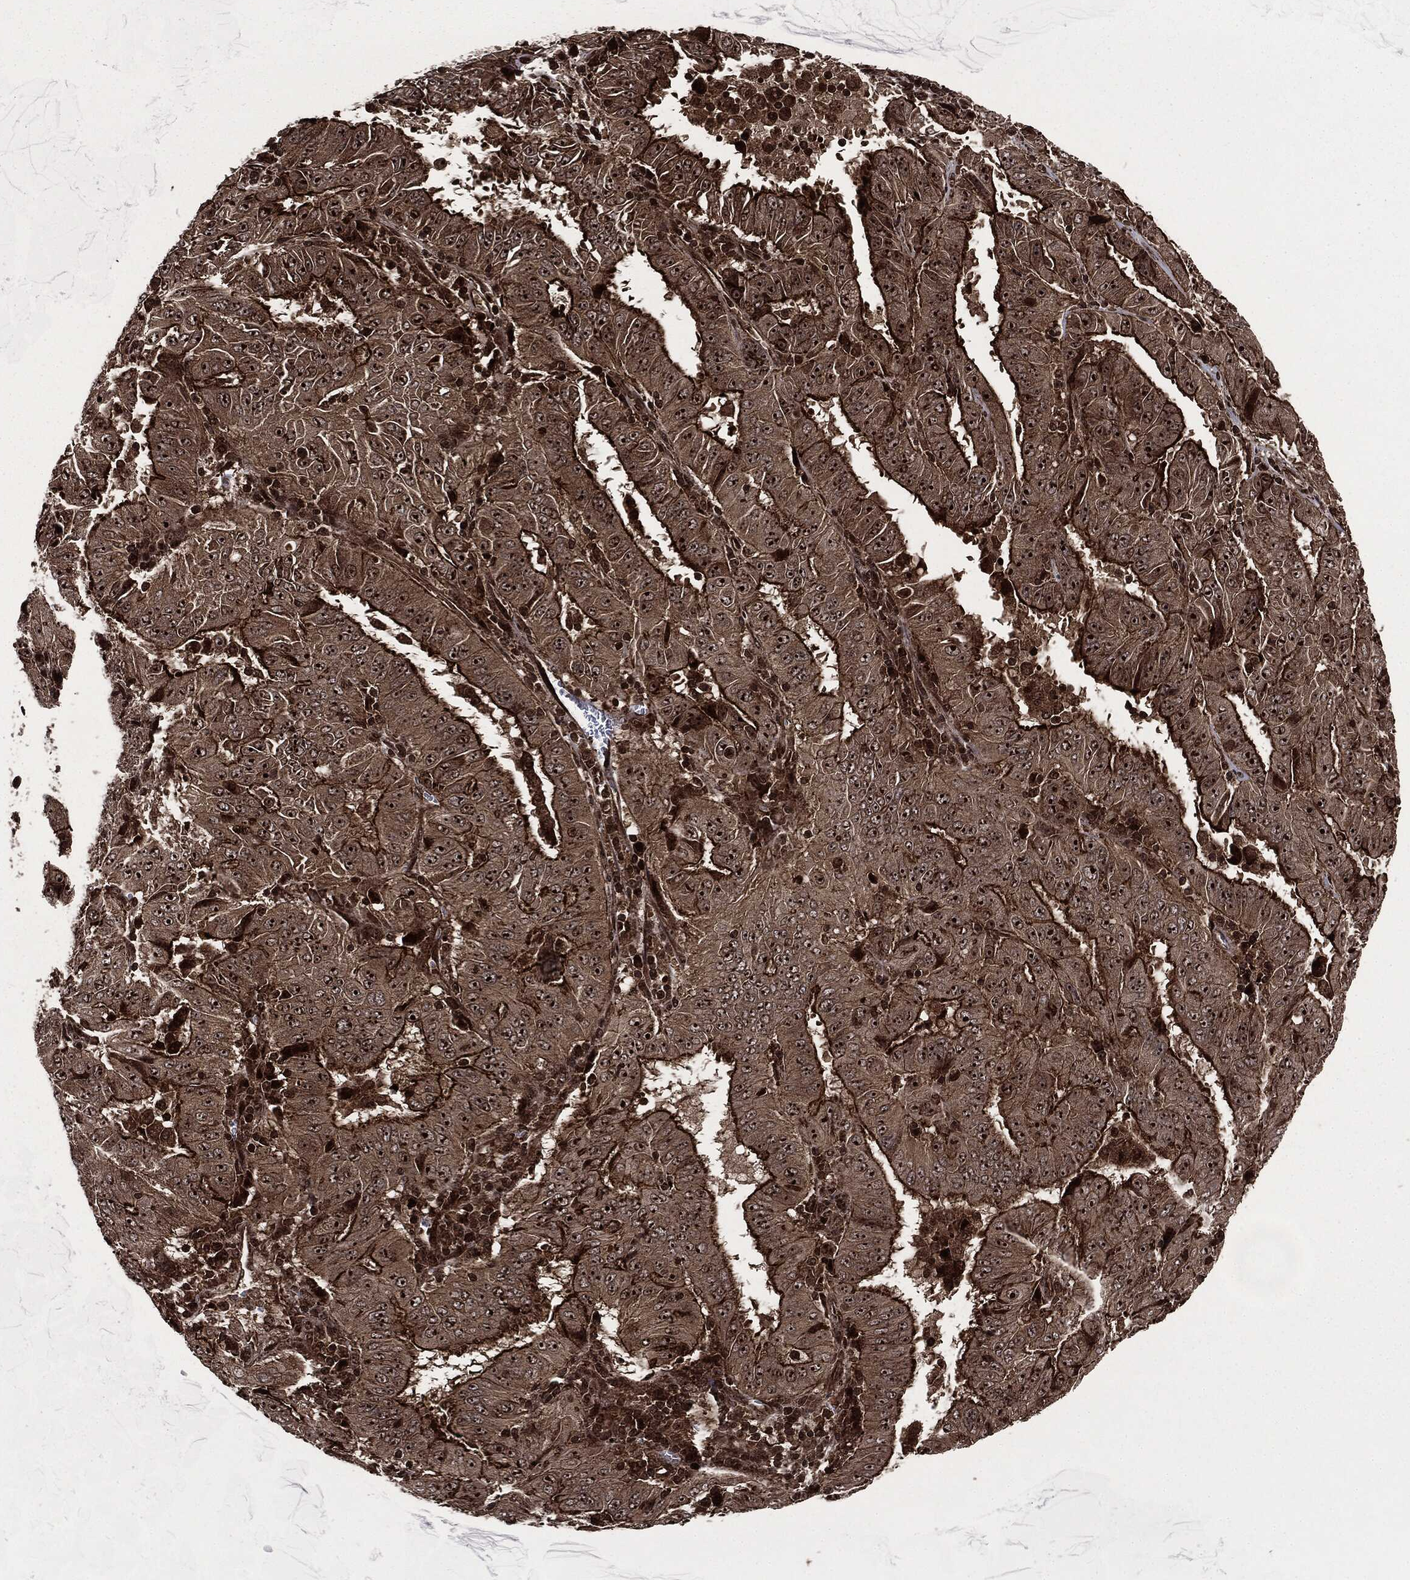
{"staining": {"intensity": "strong", "quantity": ">75%", "location": "cytoplasmic/membranous,nuclear"}, "tissue": "pancreatic cancer", "cell_type": "Tumor cells", "image_type": "cancer", "snomed": [{"axis": "morphology", "description": "Adenocarcinoma, NOS"}, {"axis": "topography", "description": "Pancreas"}], "caption": "Protein staining demonstrates strong cytoplasmic/membranous and nuclear positivity in about >75% of tumor cells in pancreatic cancer.", "gene": "CARD6", "patient": {"sex": "male", "age": 63}}